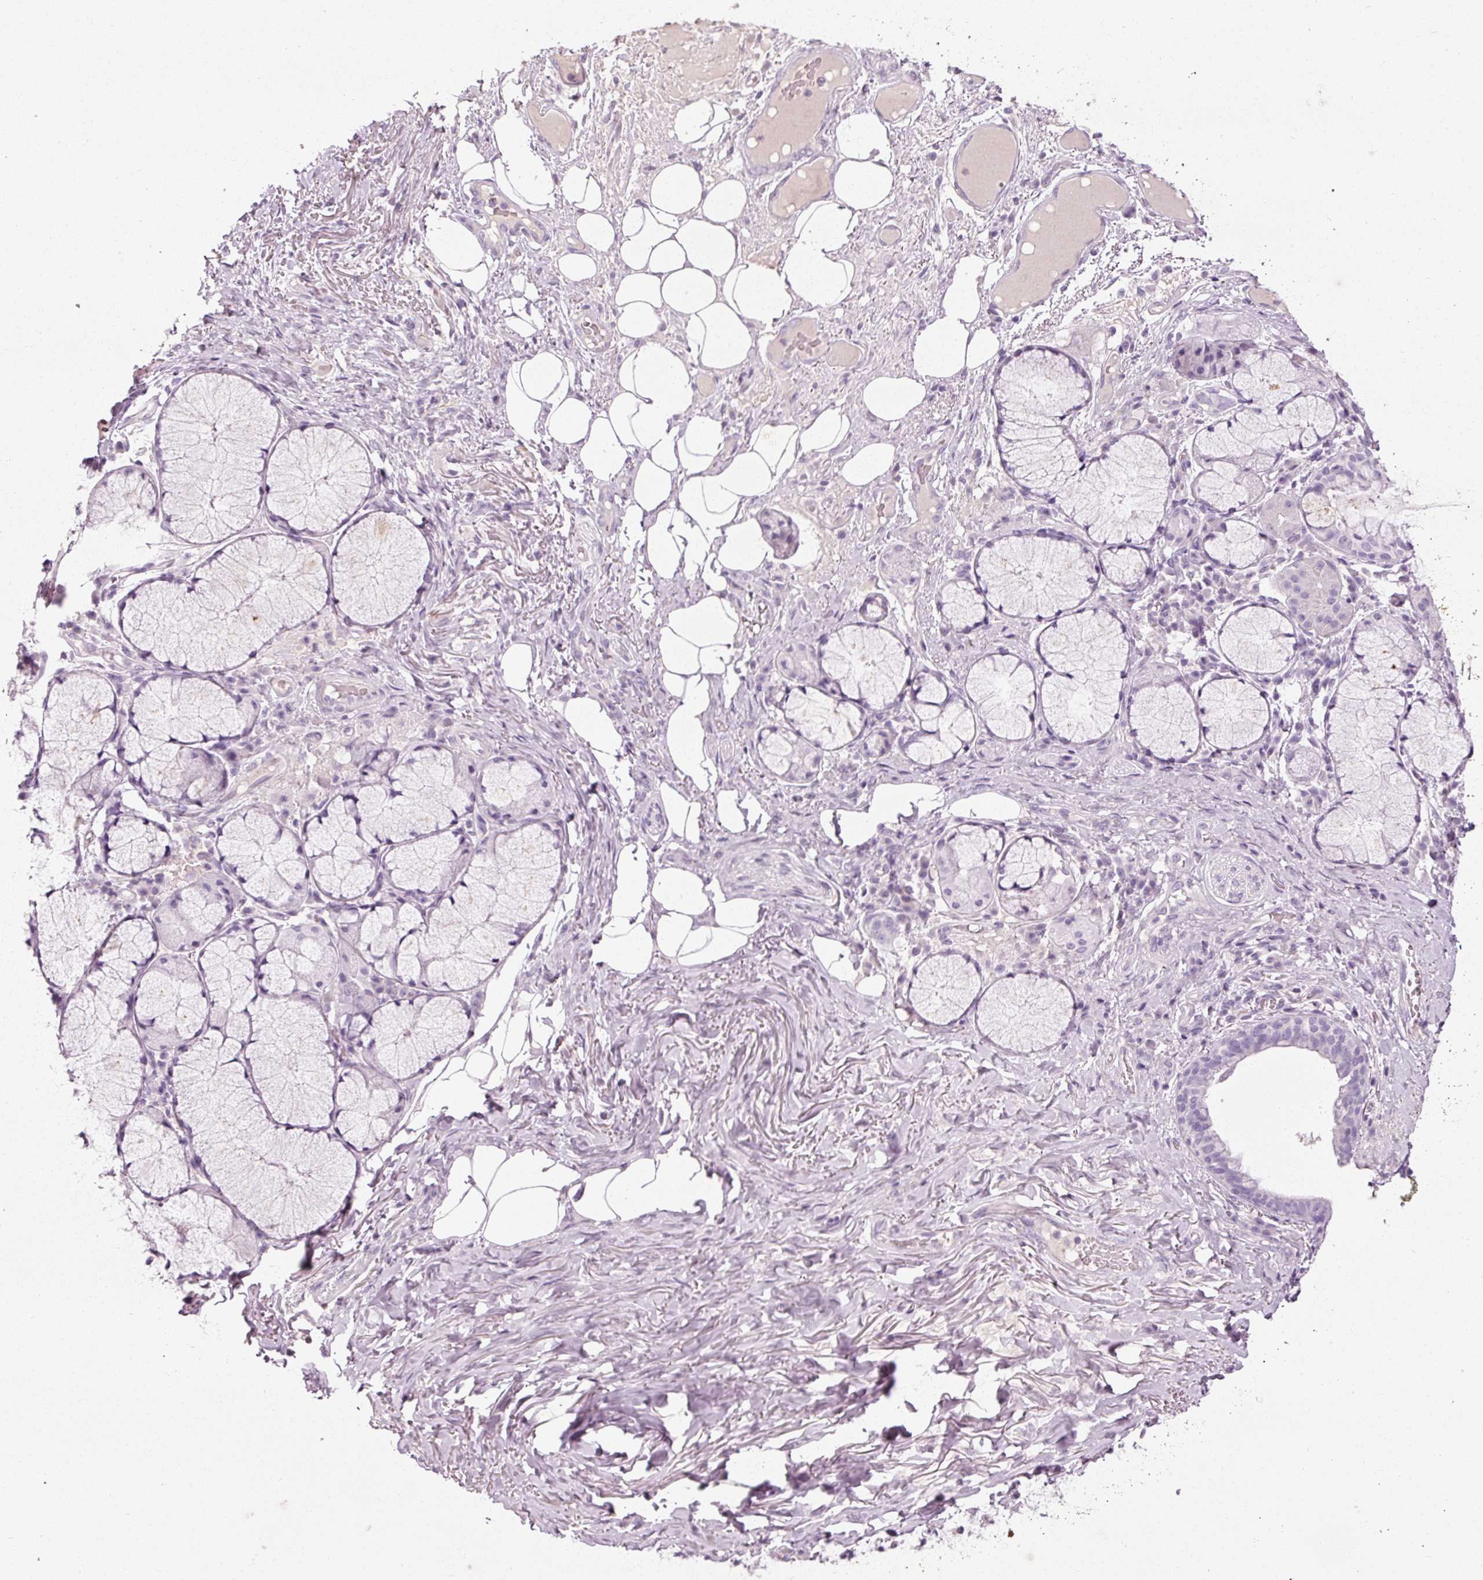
{"staining": {"intensity": "negative", "quantity": "none", "location": "none"}, "tissue": "adipose tissue", "cell_type": "Adipocytes", "image_type": "normal", "snomed": [{"axis": "morphology", "description": "Normal tissue, NOS"}, {"axis": "topography", "description": "Cartilage tissue"}, {"axis": "topography", "description": "Bronchus"}], "caption": "Immunohistochemistry histopathology image of benign adipose tissue: human adipose tissue stained with DAB (3,3'-diaminobenzidine) demonstrates no significant protein staining in adipocytes.", "gene": "MUC5AC", "patient": {"sex": "male", "age": 56}}